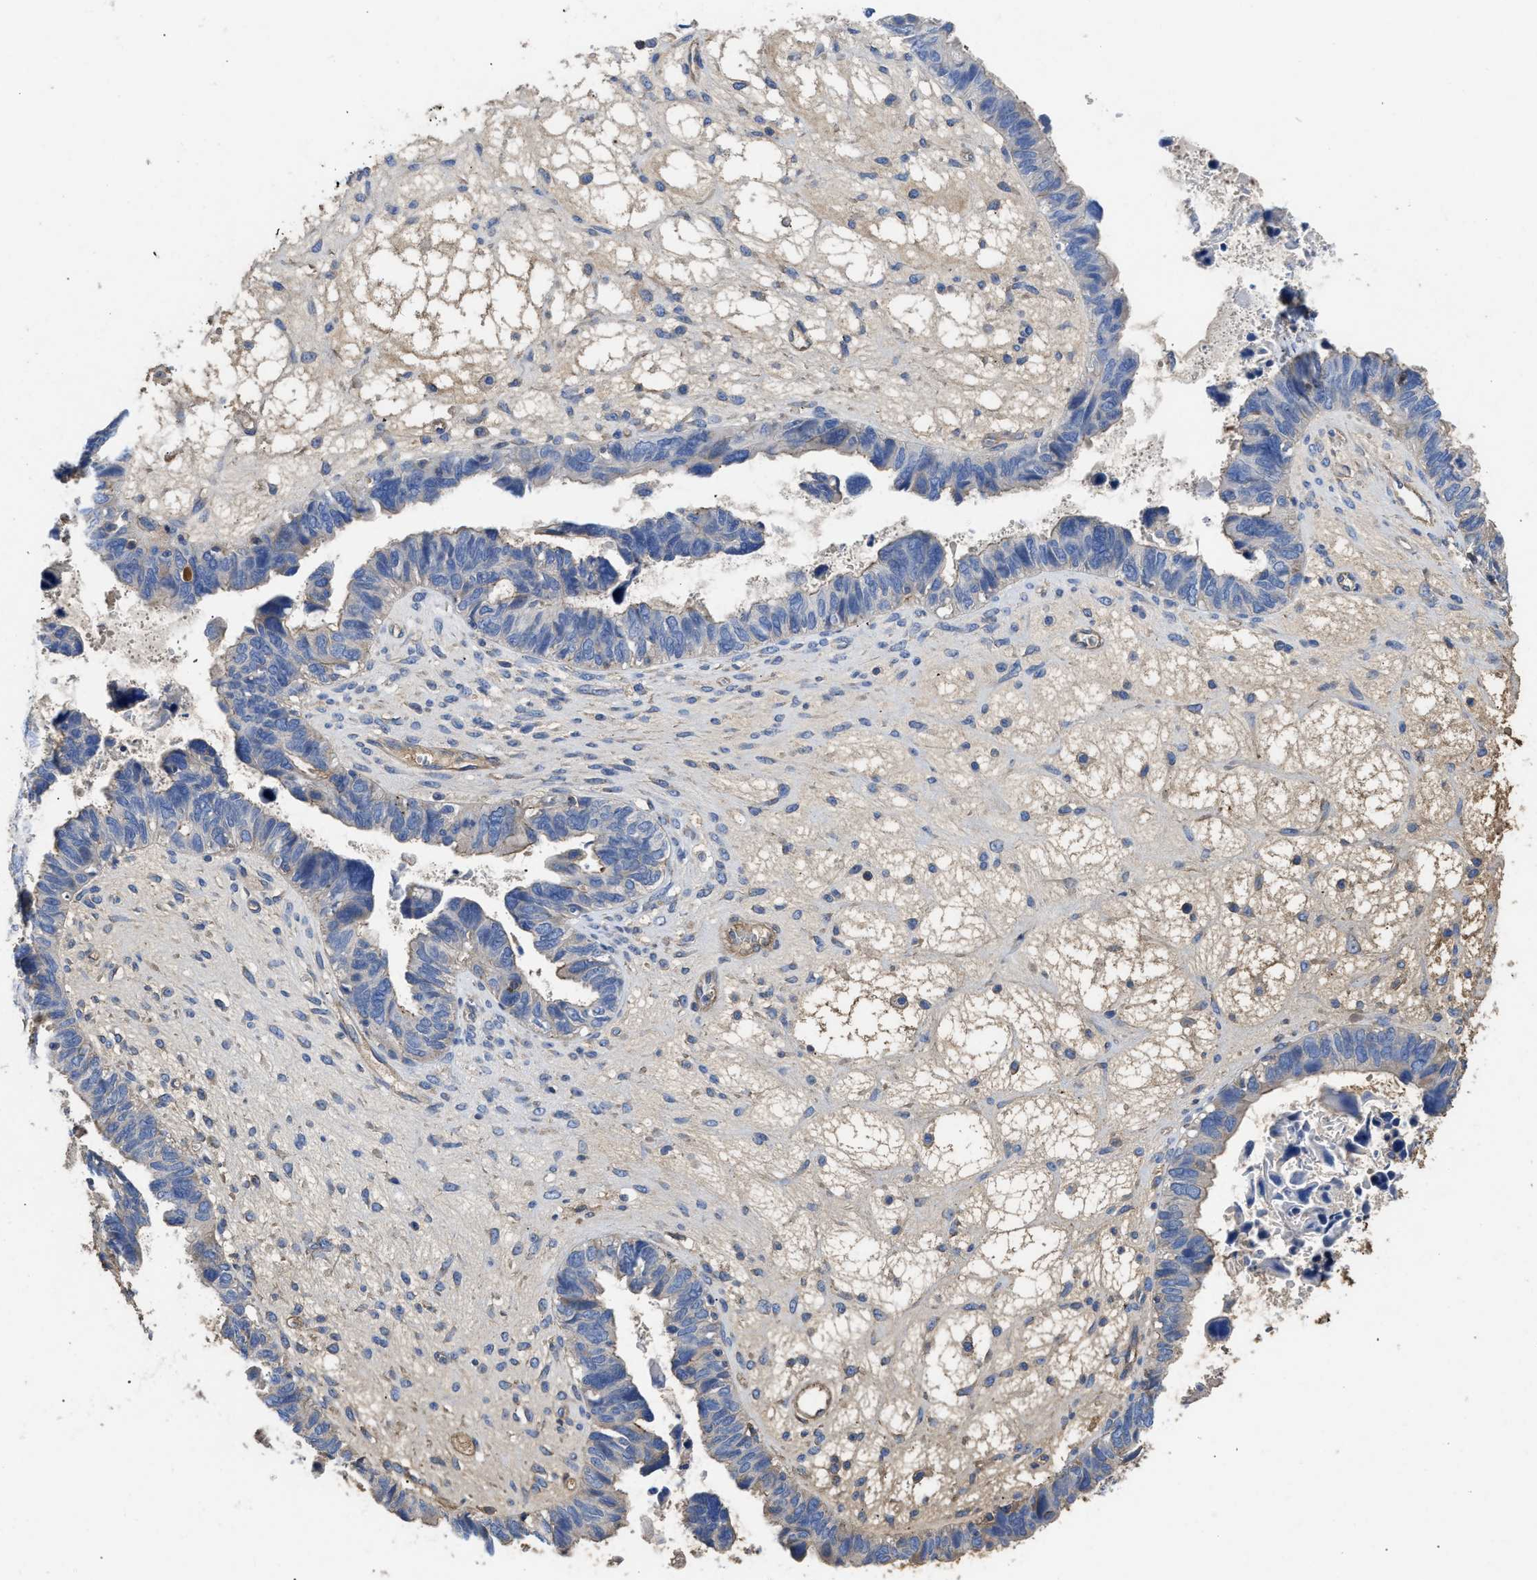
{"staining": {"intensity": "negative", "quantity": "none", "location": "none"}, "tissue": "ovarian cancer", "cell_type": "Tumor cells", "image_type": "cancer", "snomed": [{"axis": "morphology", "description": "Cystadenocarcinoma, serous, NOS"}, {"axis": "topography", "description": "Ovary"}], "caption": "IHC of serous cystadenocarcinoma (ovarian) shows no staining in tumor cells. (DAB immunohistochemistry with hematoxylin counter stain).", "gene": "USP4", "patient": {"sex": "female", "age": 79}}